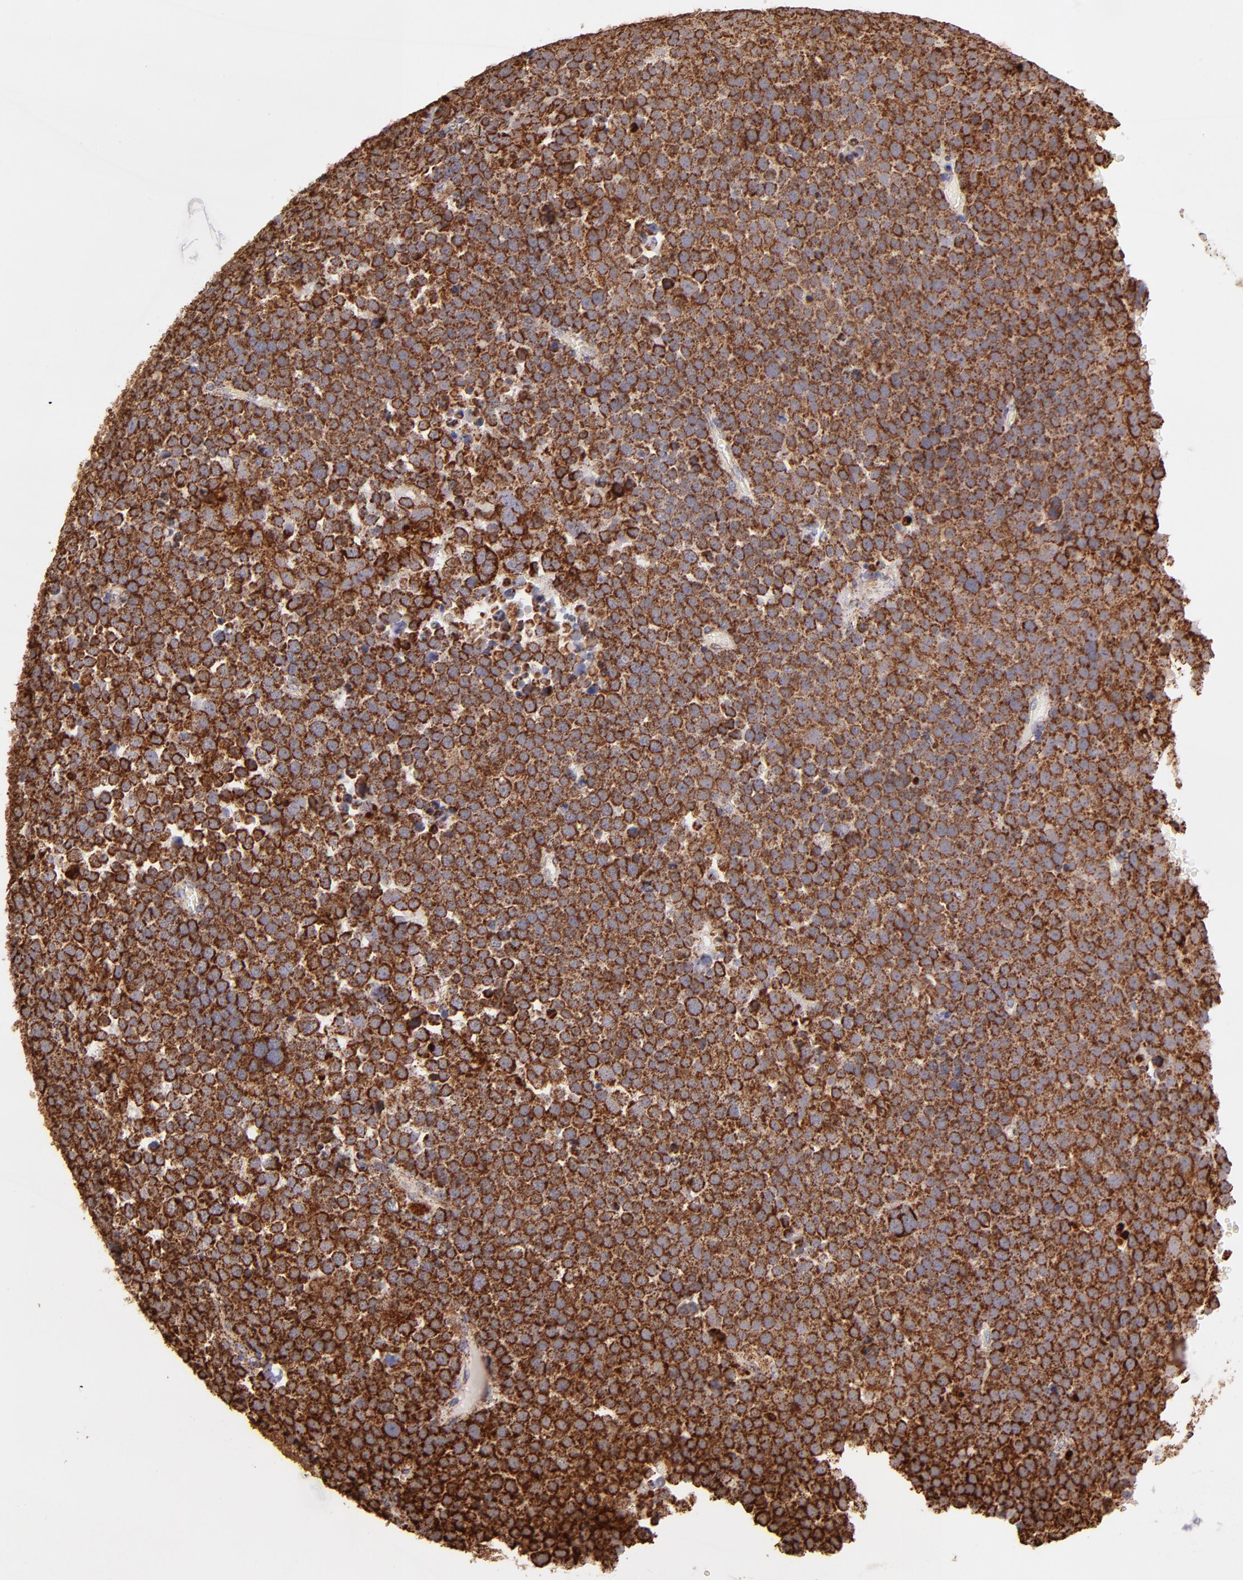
{"staining": {"intensity": "strong", "quantity": ">75%", "location": "cytoplasmic/membranous"}, "tissue": "testis cancer", "cell_type": "Tumor cells", "image_type": "cancer", "snomed": [{"axis": "morphology", "description": "Seminoma, NOS"}, {"axis": "topography", "description": "Testis"}], "caption": "There is high levels of strong cytoplasmic/membranous staining in tumor cells of testis seminoma, as demonstrated by immunohistochemical staining (brown color).", "gene": "DLST", "patient": {"sex": "male", "age": 71}}